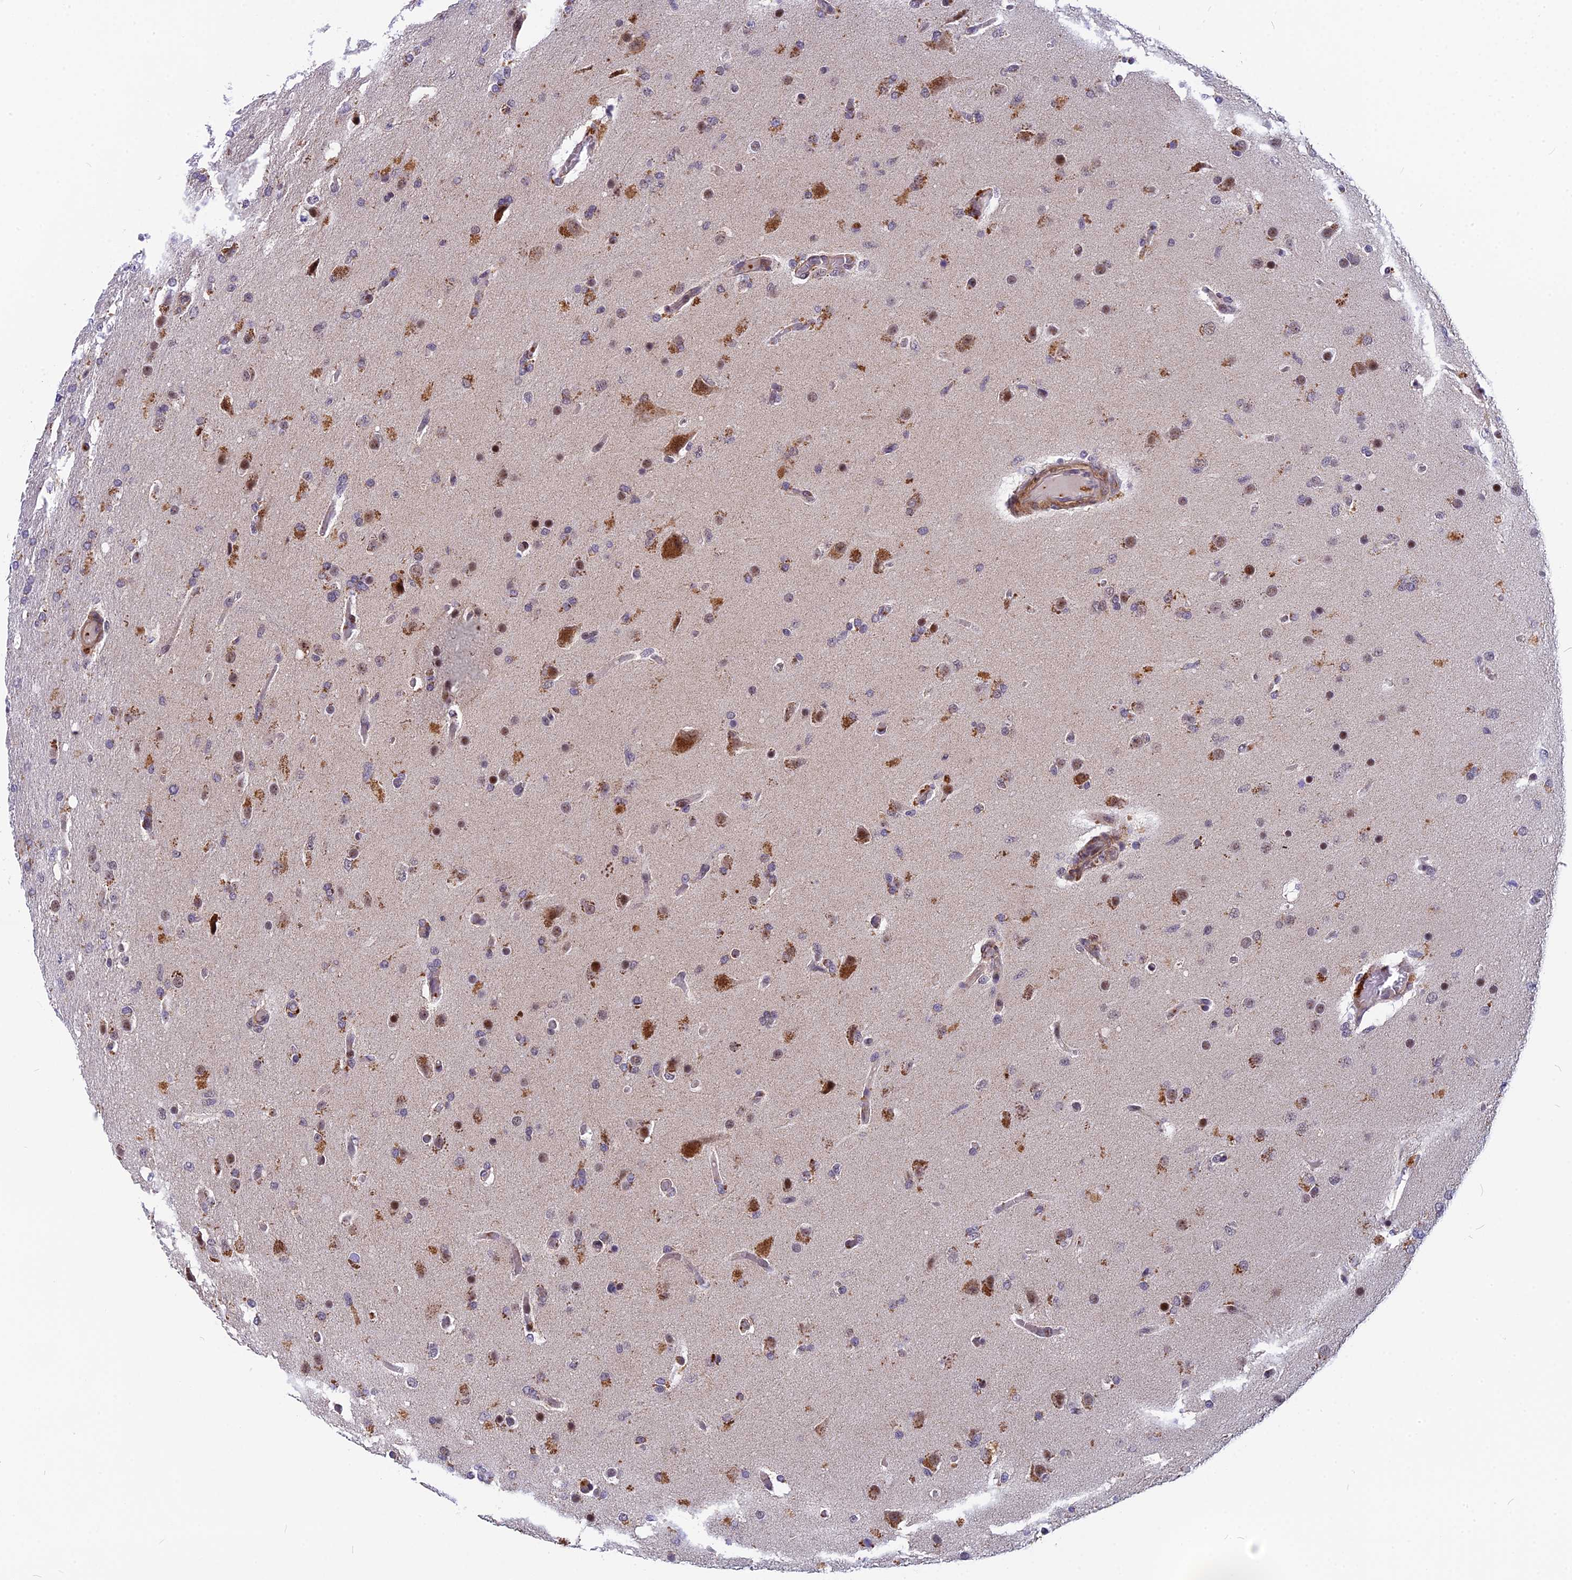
{"staining": {"intensity": "moderate", "quantity": "25%-75%", "location": "cytoplasmic/membranous,nuclear"}, "tissue": "glioma", "cell_type": "Tumor cells", "image_type": "cancer", "snomed": [{"axis": "morphology", "description": "Glioma, malignant, High grade"}, {"axis": "topography", "description": "Brain"}], "caption": "Immunohistochemistry (IHC) histopathology image of neoplastic tissue: human malignant glioma (high-grade) stained using immunohistochemistry (IHC) demonstrates medium levels of moderate protein expression localized specifically in the cytoplasmic/membranous and nuclear of tumor cells, appearing as a cytoplasmic/membranous and nuclear brown color.", "gene": "CMC1", "patient": {"sex": "female", "age": 74}}